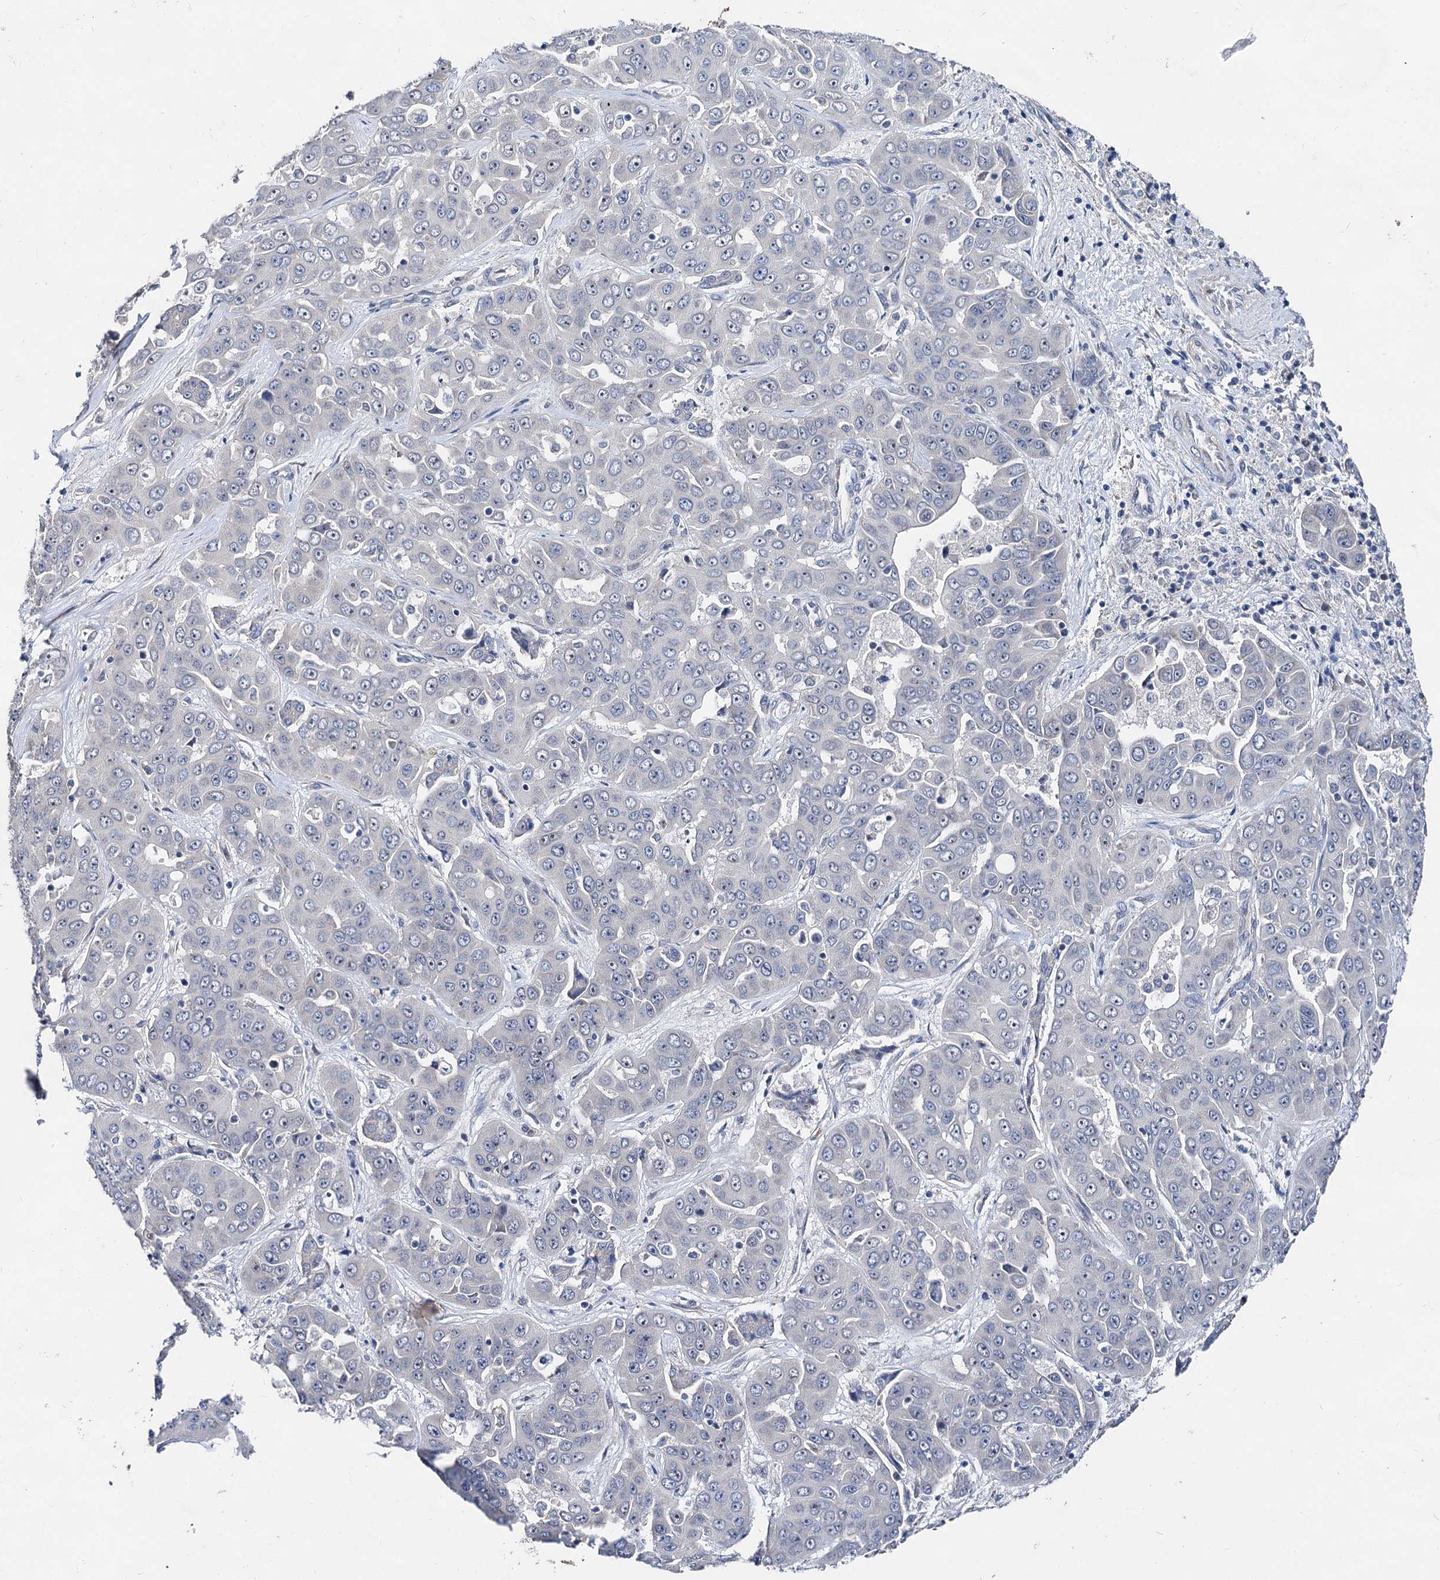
{"staining": {"intensity": "negative", "quantity": "none", "location": "none"}, "tissue": "liver cancer", "cell_type": "Tumor cells", "image_type": "cancer", "snomed": [{"axis": "morphology", "description": "Cholangiocarcinoma"}, {"axis": "topography", "description": "Liver"}], "caption": "Tumor cells show no significant expression in liver cancer (cholangiocarcinoma).", "gene": "CAPRIN2", "patient": {"sex": "female", "age": 52}}